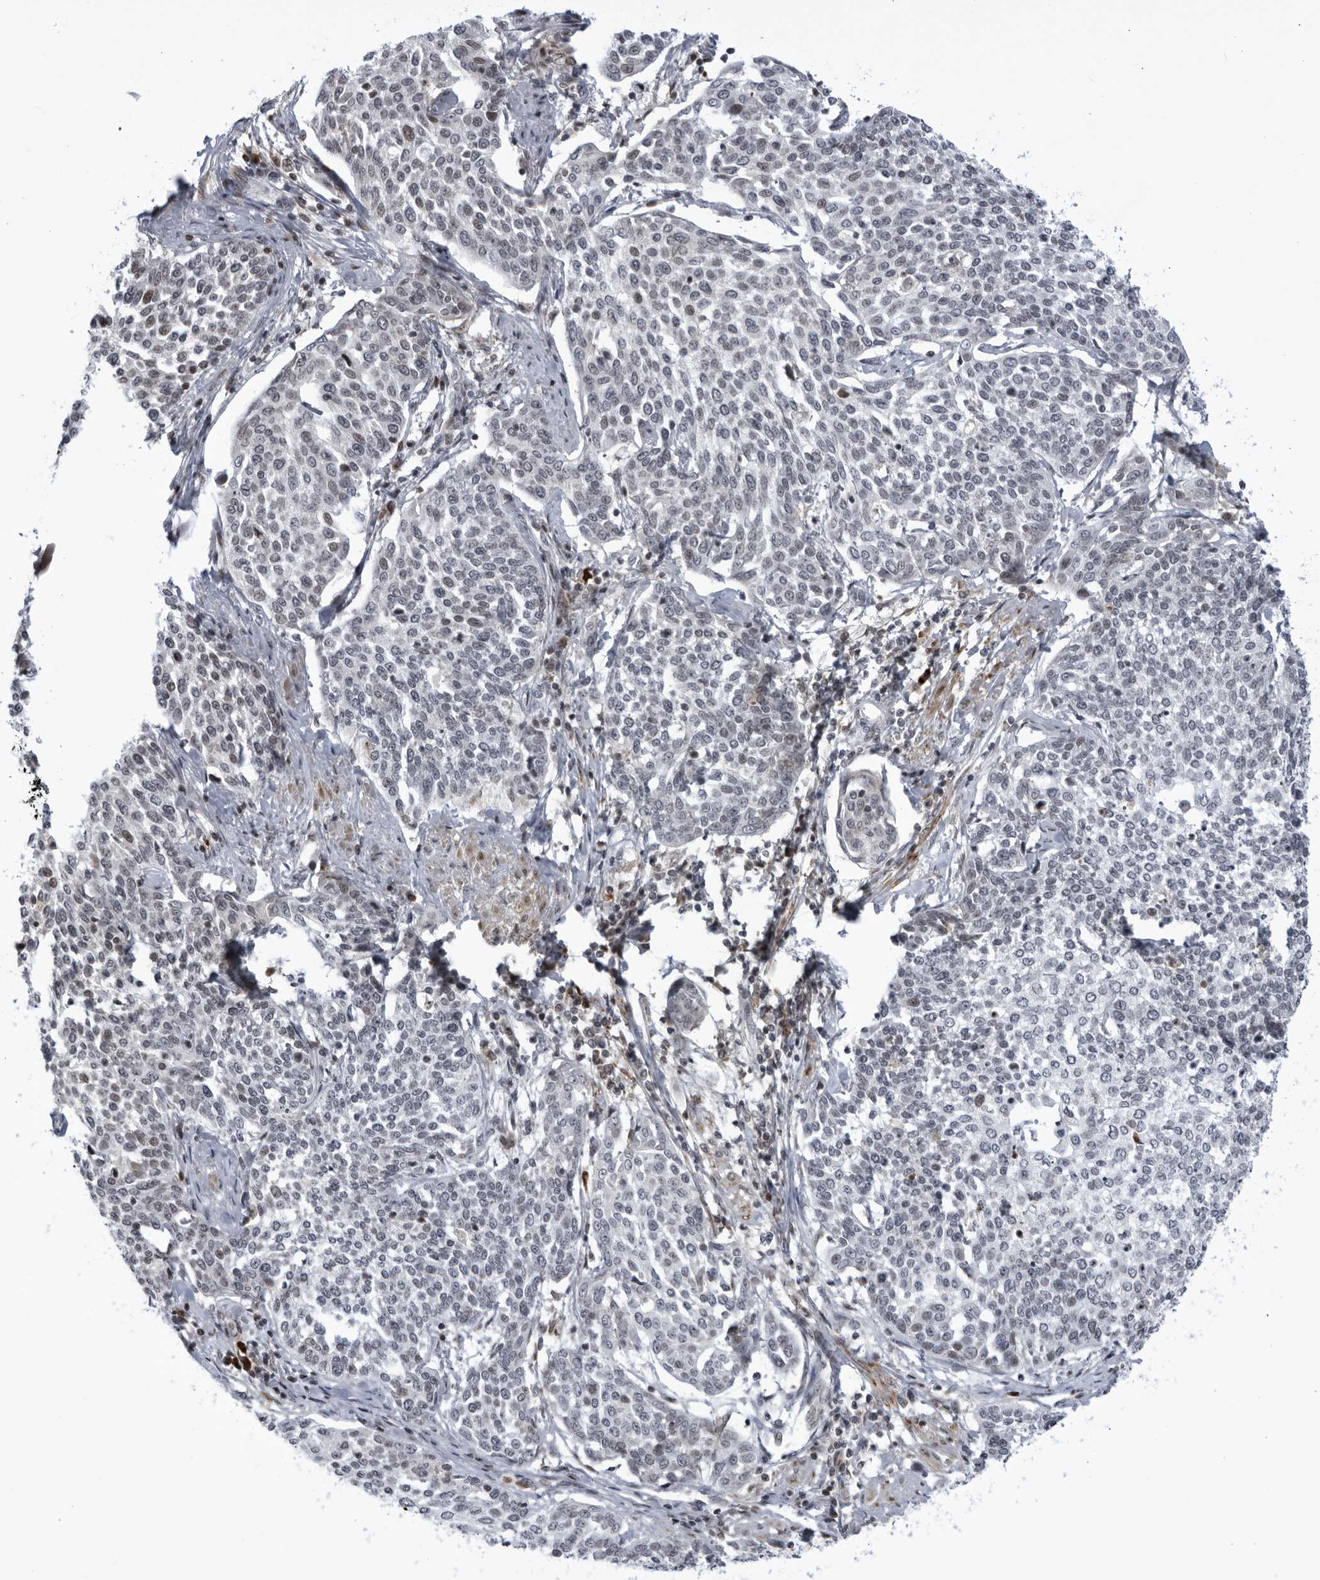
{"staining": {"intensity": "negative", "quantity": "none", "location": "none"}, "tissue": "cervical cancer", "cell_type": "Tumor cells", "image_type": "cancer", "snomed": [{"axis": "morphology", "description": "Squamous cell carcinoma, NOS"}, {"axis": "topography", "description": "Cervix"}], "caption": "Cervical cancer was stained to show a protein in brown. There is no significant staining in tumor cells. (DAB (3,3'-diaminobenzidine) immunohistochemistry with hematoxylin counter stain).", "gene": "DTL", "patient": {"sex": "female", "age": 34}}